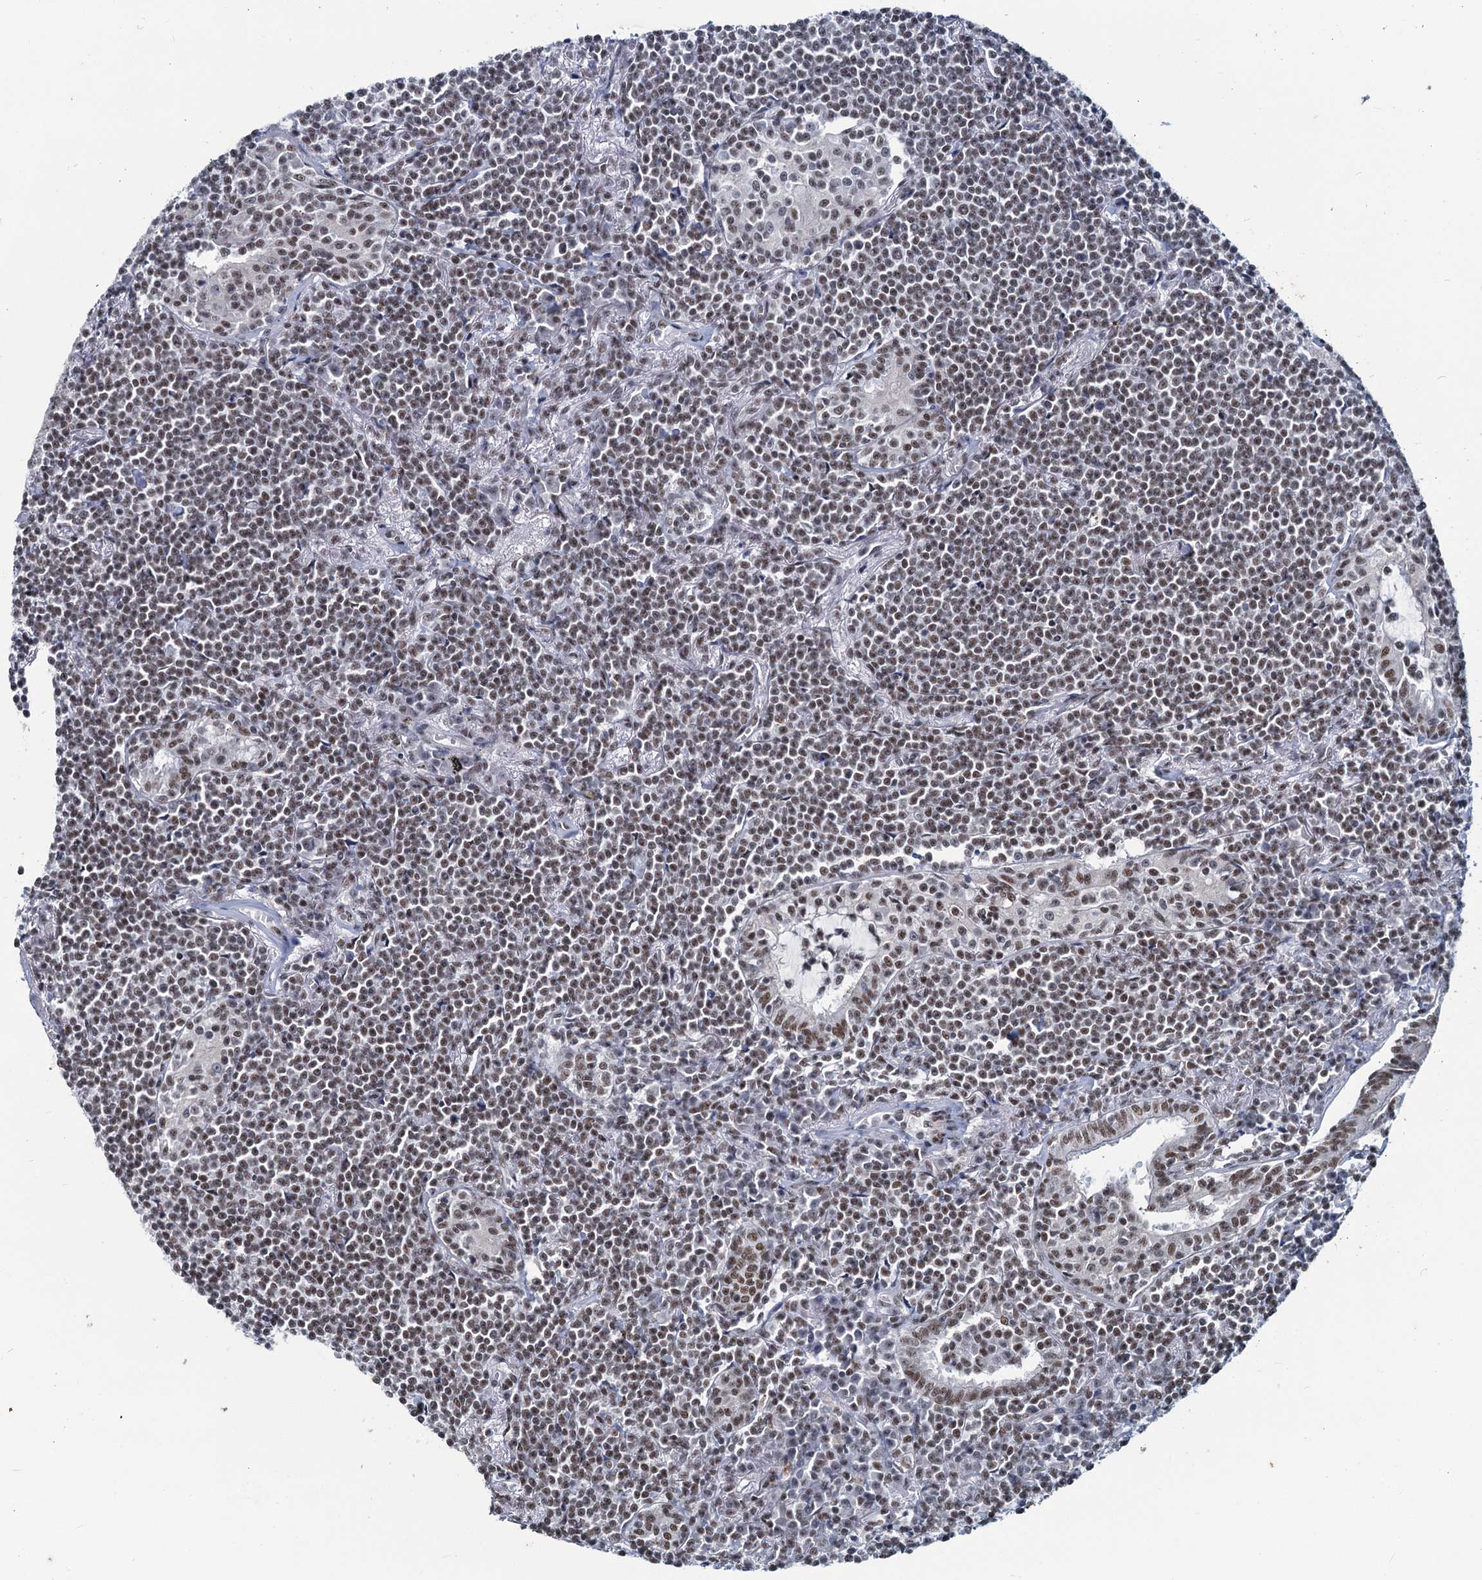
{"staining": {"intensity": "weak", "quantity": ">75%", "location": "nuclear"}, "tissue": "lymphoma", "cell_type": "Tumor cells", "image_type": "cancer", "snomed": [{"axis": "morphology", "description": "Malignant lymphoma, non-Hodgkin's type, Low grade"}, {"axis": "topography", "description": "Lung"}], "caption": "Tumor cells display low levels of weak nuclear expression in approximately >75% of cells in human malignant lymphoma, non-Hodgkin's type (low-grade).", "gene": "METTL14", "patient": {"sex": "female", "age": 71}}